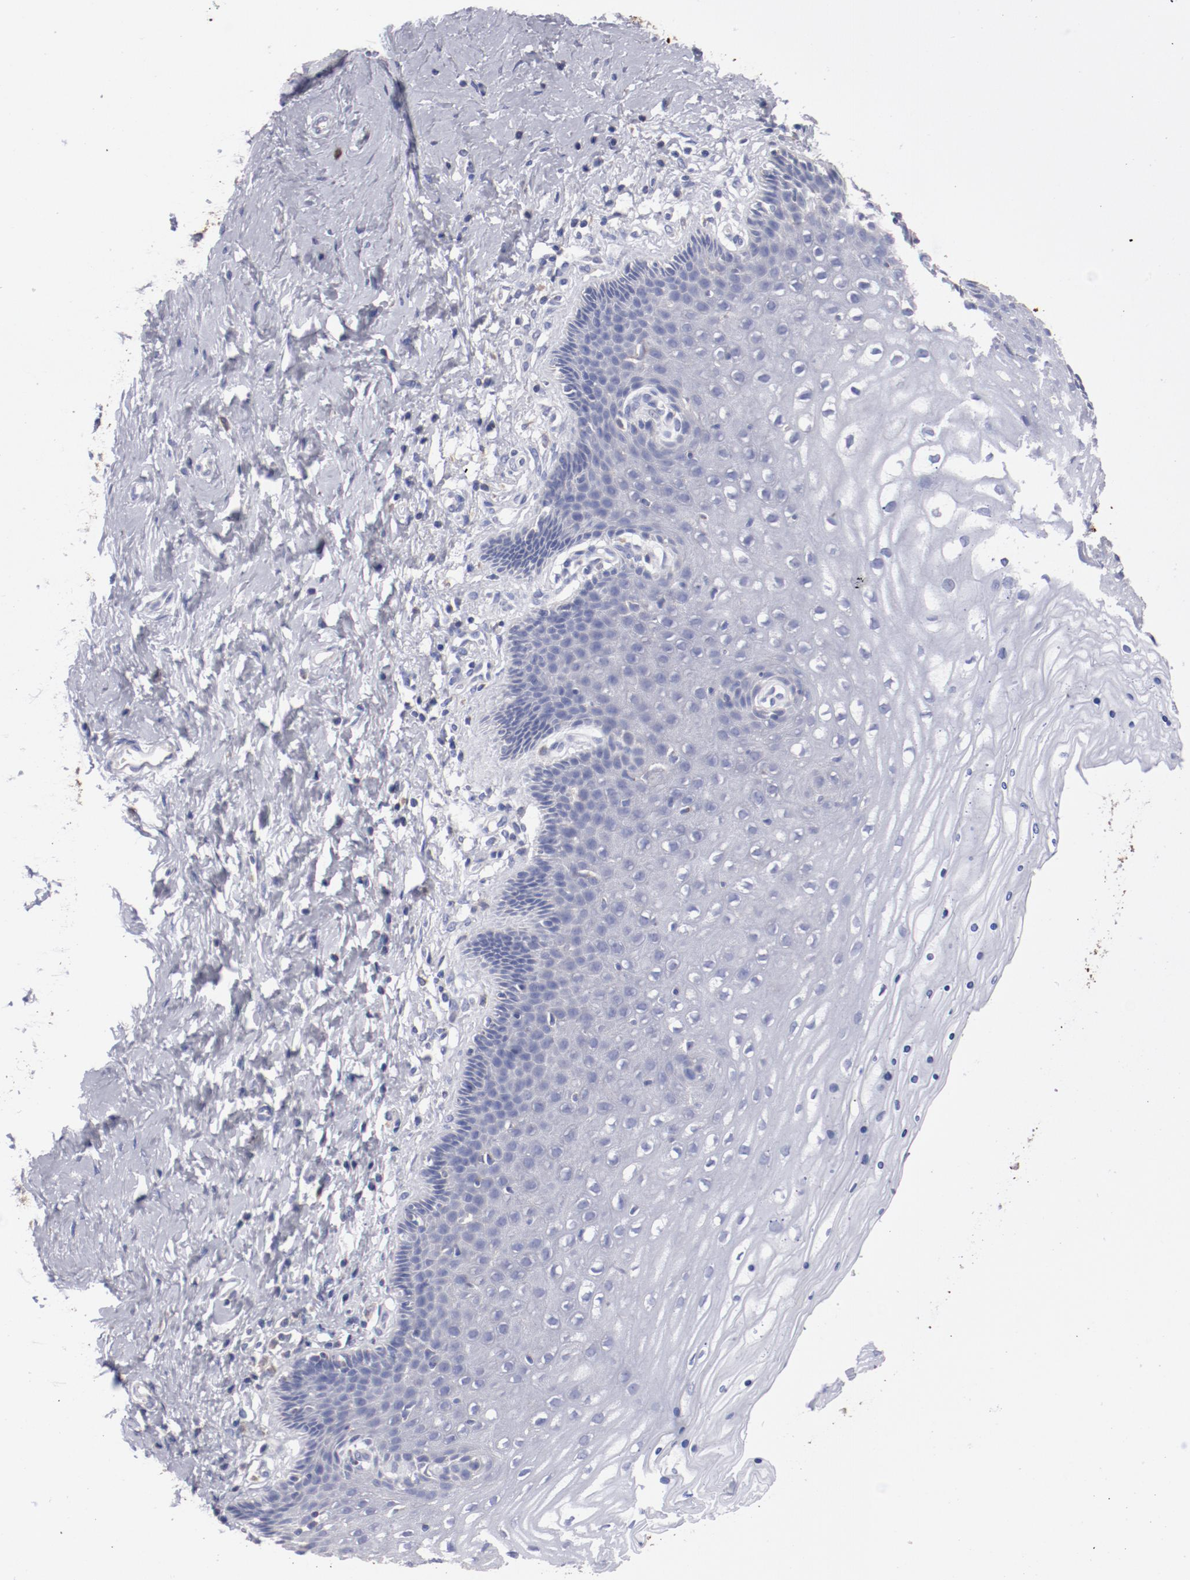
{"staining": {"intensity": "weak", "quantity": "25%-75%", "location": "cytoplasmic/membranous"}, "tissue": "cervix", "cell_type": "Glandular cells", "image_type": "normal", "snomed": [{"axis": "morphology", "description": "Normal tissue, NOS"}, {"axis": "topography", "description": "Cervix"}], "caption": "Cervix stained for a protein (brown) shows weak cytoplasmic/membranous positive positivity in about 25%-75% of glandular cells.", "gene": "FGR", "patient": {"sex": "female", "age": 39}}